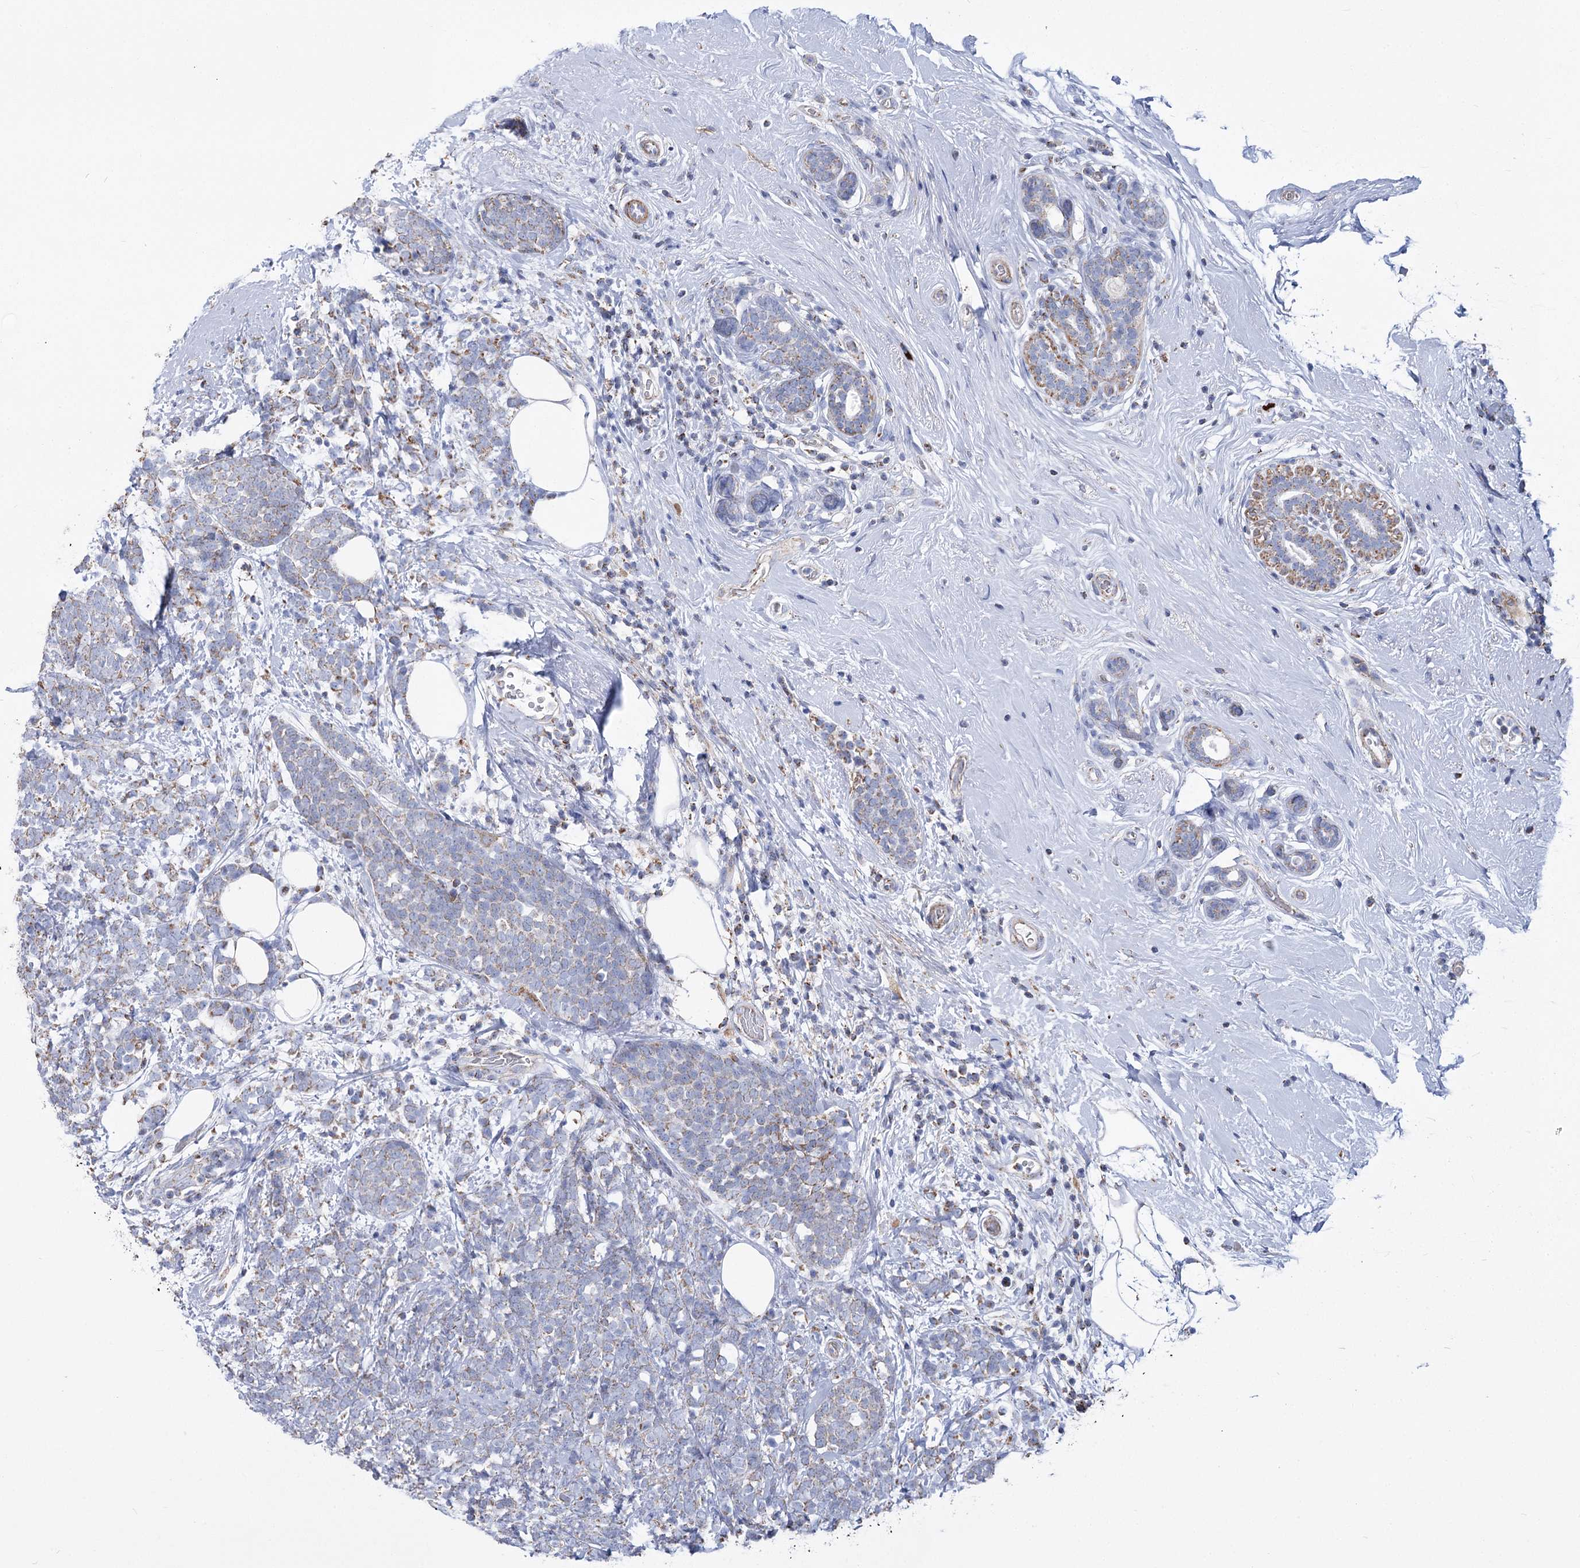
{"staining": {"intensity": "weak", "quantity": "<25%", "location": "cytoplasmic/membranous"}, "tissue": "breast cancer", "cell_type": "Tumor cells", "image_type": "cancer", "snomed": [{"axis": "morphology", "description": "Lobular carcinoma"}, {"axis": "topography", "description": "Breast"}], "caption": "Immunohistochemistry image of neoplastic tissue: human breast lobular carcinoma stained with DAB (3,3'-diaminobenzidine) displays no significant protein staining in tumor cells.", "gene": "PDHB", "patient": {"sex": "female", "age": 58}}